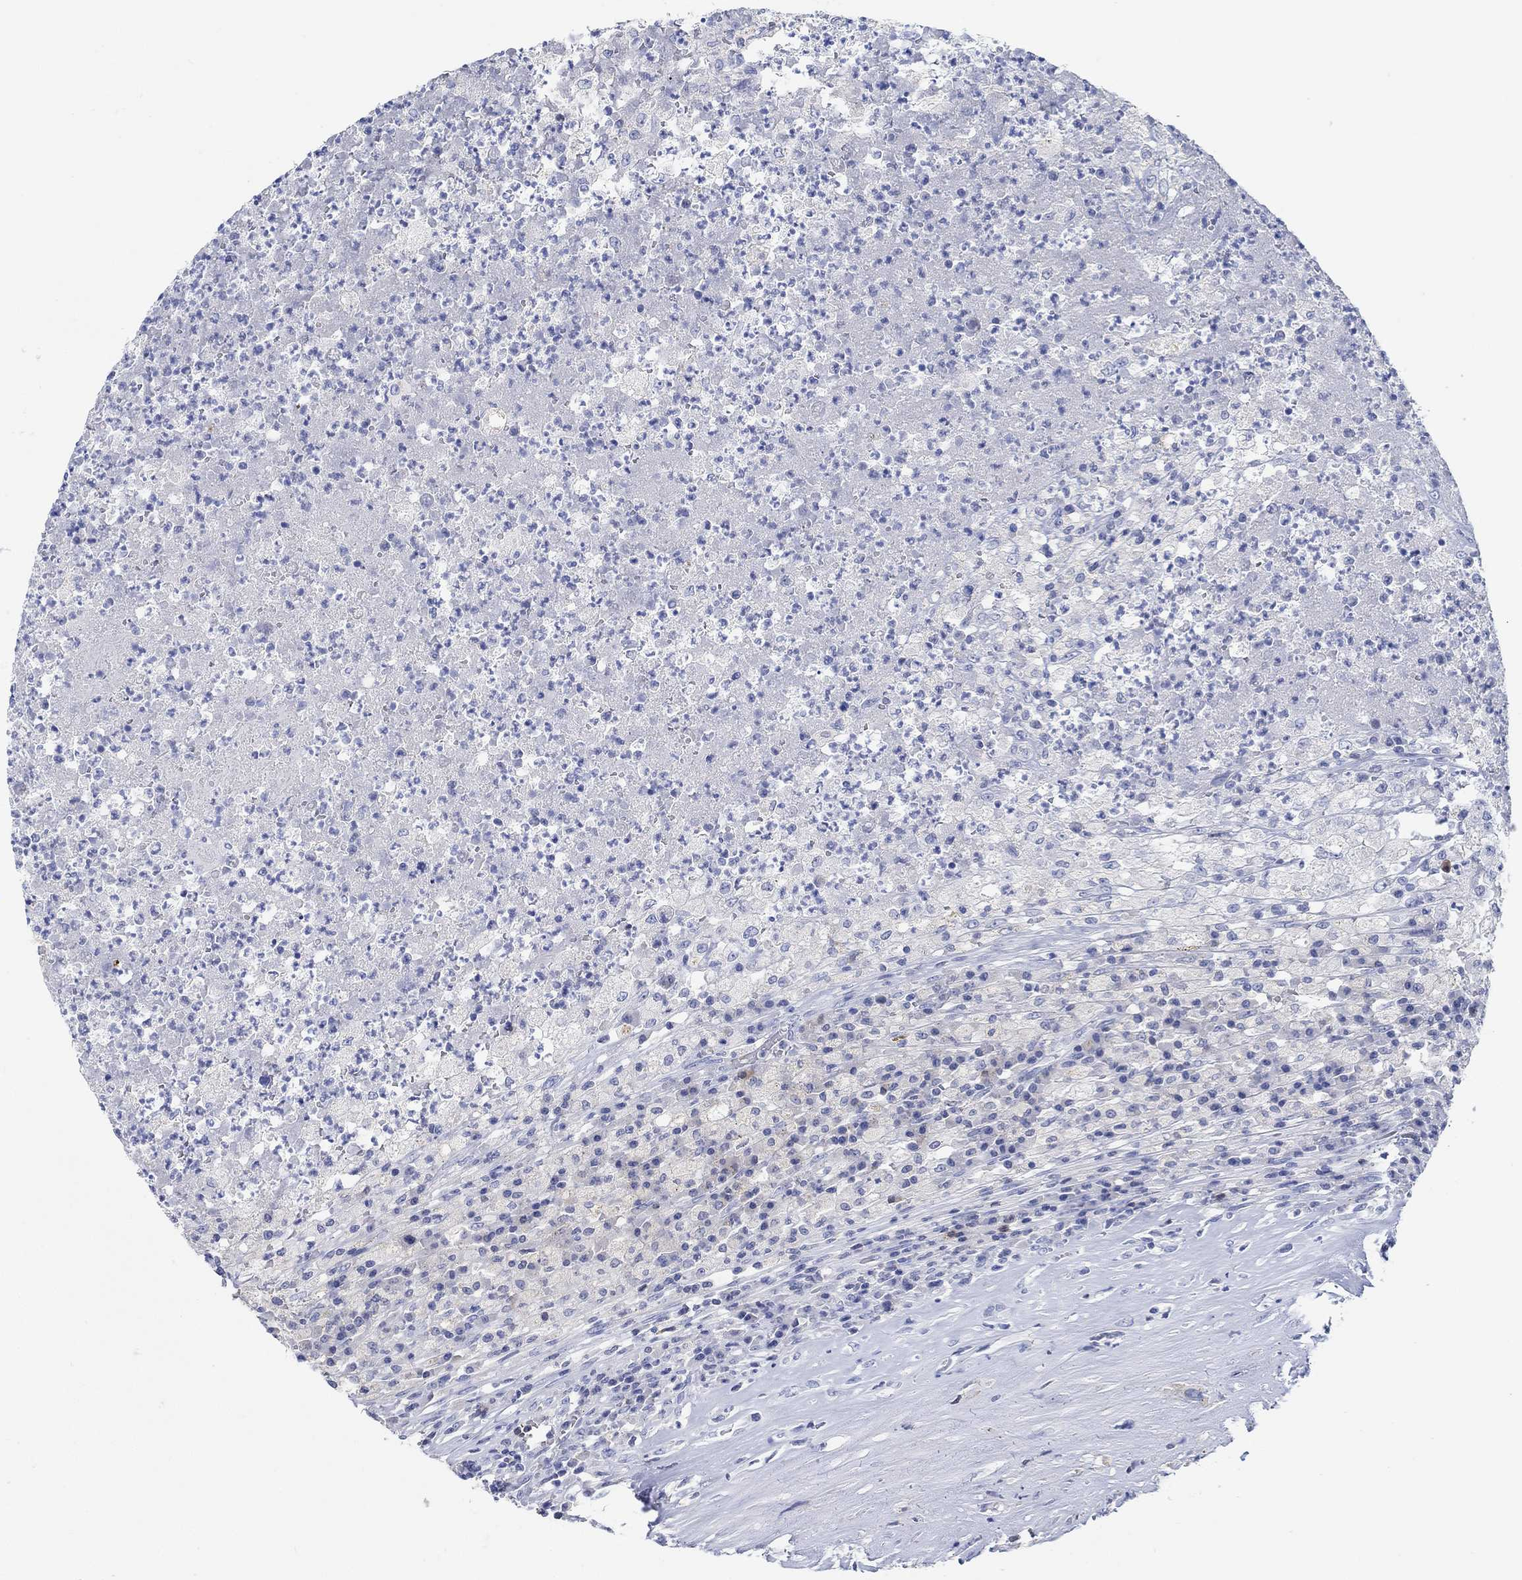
{"staining": {"intensity": "negative", "quantity": "none", "location": "none"}, "tissue": "testis cancer", "cell_type": "Tumor cells", "image_type": "cancer", "snomed": [{"axis": "morphology", "description": "Necrosis, NOS"}, {"axis": "morphology", "description": "Carcinoma, Embryonal, NOS"}, {"axis": "topography", "description": "Testis"}], "caption": "A photomicrograph of human testis cancer is negative for staining in tumor cells.", "gene": "PPP1R17", "patient": {"sex": "male", "age": 19}}